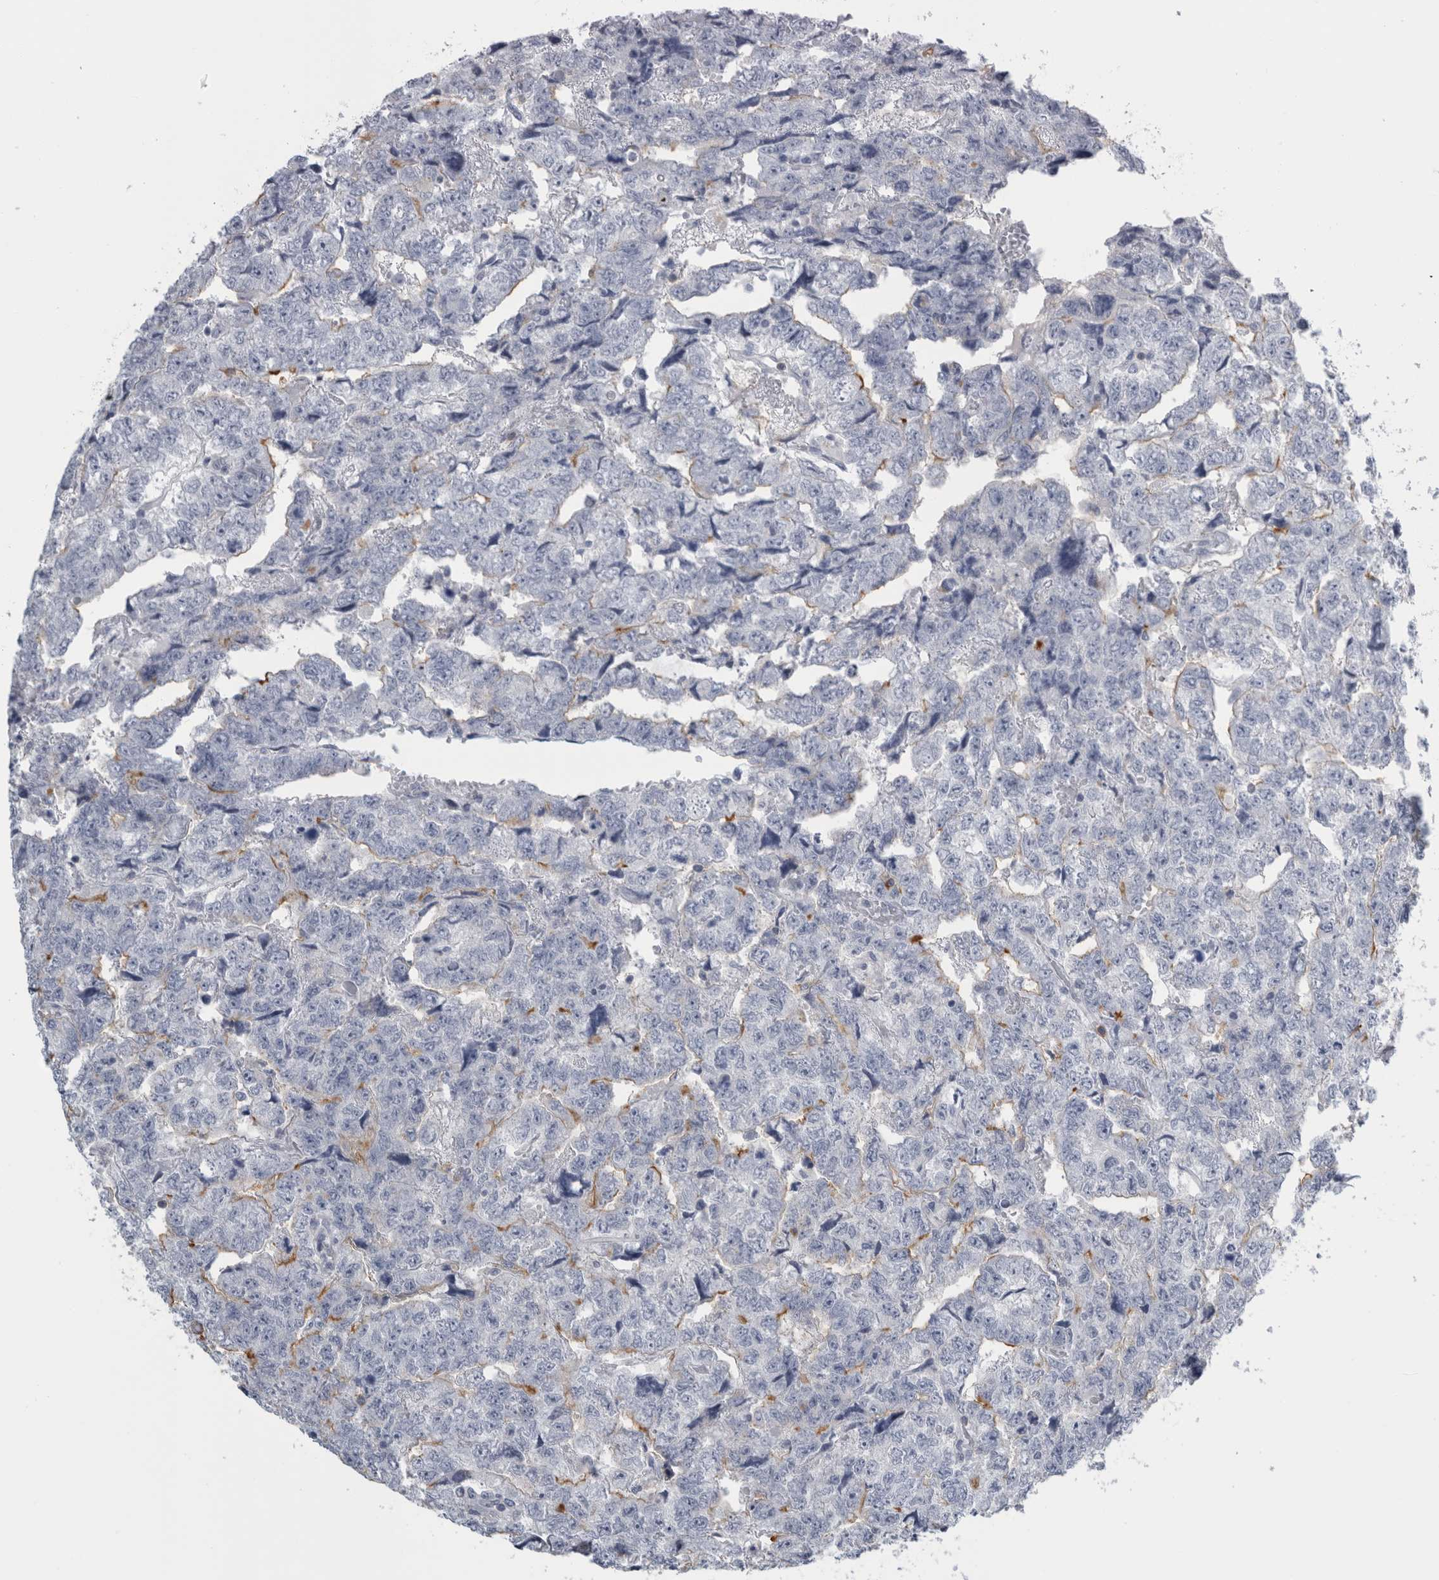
{"staining": {"intensity": "negative", "quantity": "none", "location": "none"}, "tissue": "testis cancer", "cell_type": "Tumor cells", "image_type": "cancer", "snomed": [{"axis": "morphology", "description": "Carcinoma, Embryonal, NOS"}, {"axis": "topography", "description": "Testis"}], "caption": "This is a photomicrograph of immunohistochemistry staining of testis cancer (embryonal carcinoma), which shows no expression in tumor cells. Brightfield microscopy of IHC stained with DAB (brown) and hematoxylin (blue), captured at high magnification.", "gene": "ANKFY1", "patient": {"sex": "male", "age": 36}}